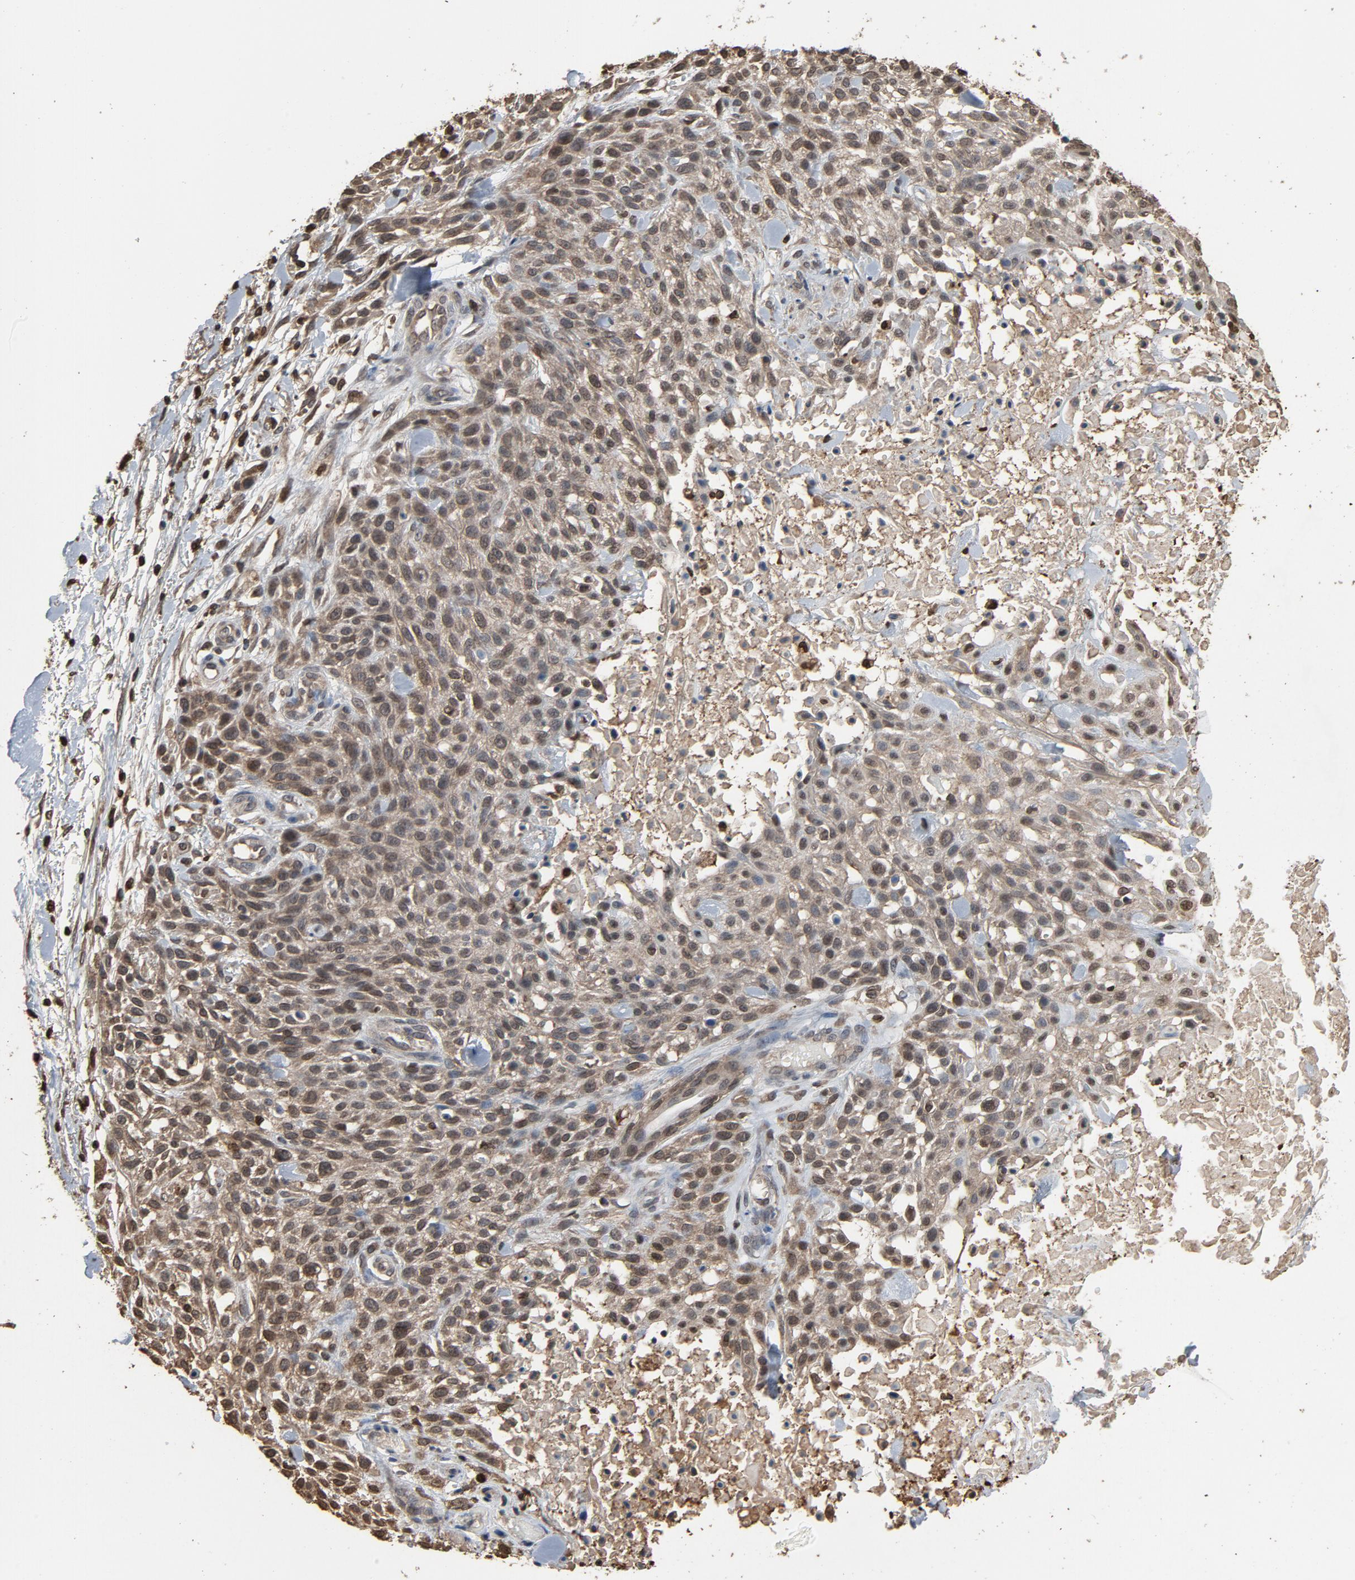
{"staining": {"intensity": "weak", "quantity": "25%-75%", "location": "cytoplasmic/membranous,nuclear"}, "tissue": "skin cancer", "cell_type": "Tumor cells", "image_type": "cancer", "snomed": [{"axis": "morphology", "description": "Squamous cell carcinoma, NOS"}, {"axis": "topography", "description": "Skin"}], "caption": "Immunohistochemical staining of human skin squamous cell carcinoma reveals weak cytoplasmic/membranous and nuclear protein staining in approximately 25%-75% of tumor cells.", "gene": "UBE2D1", "patient": {"sex": "female", "age": 42}}